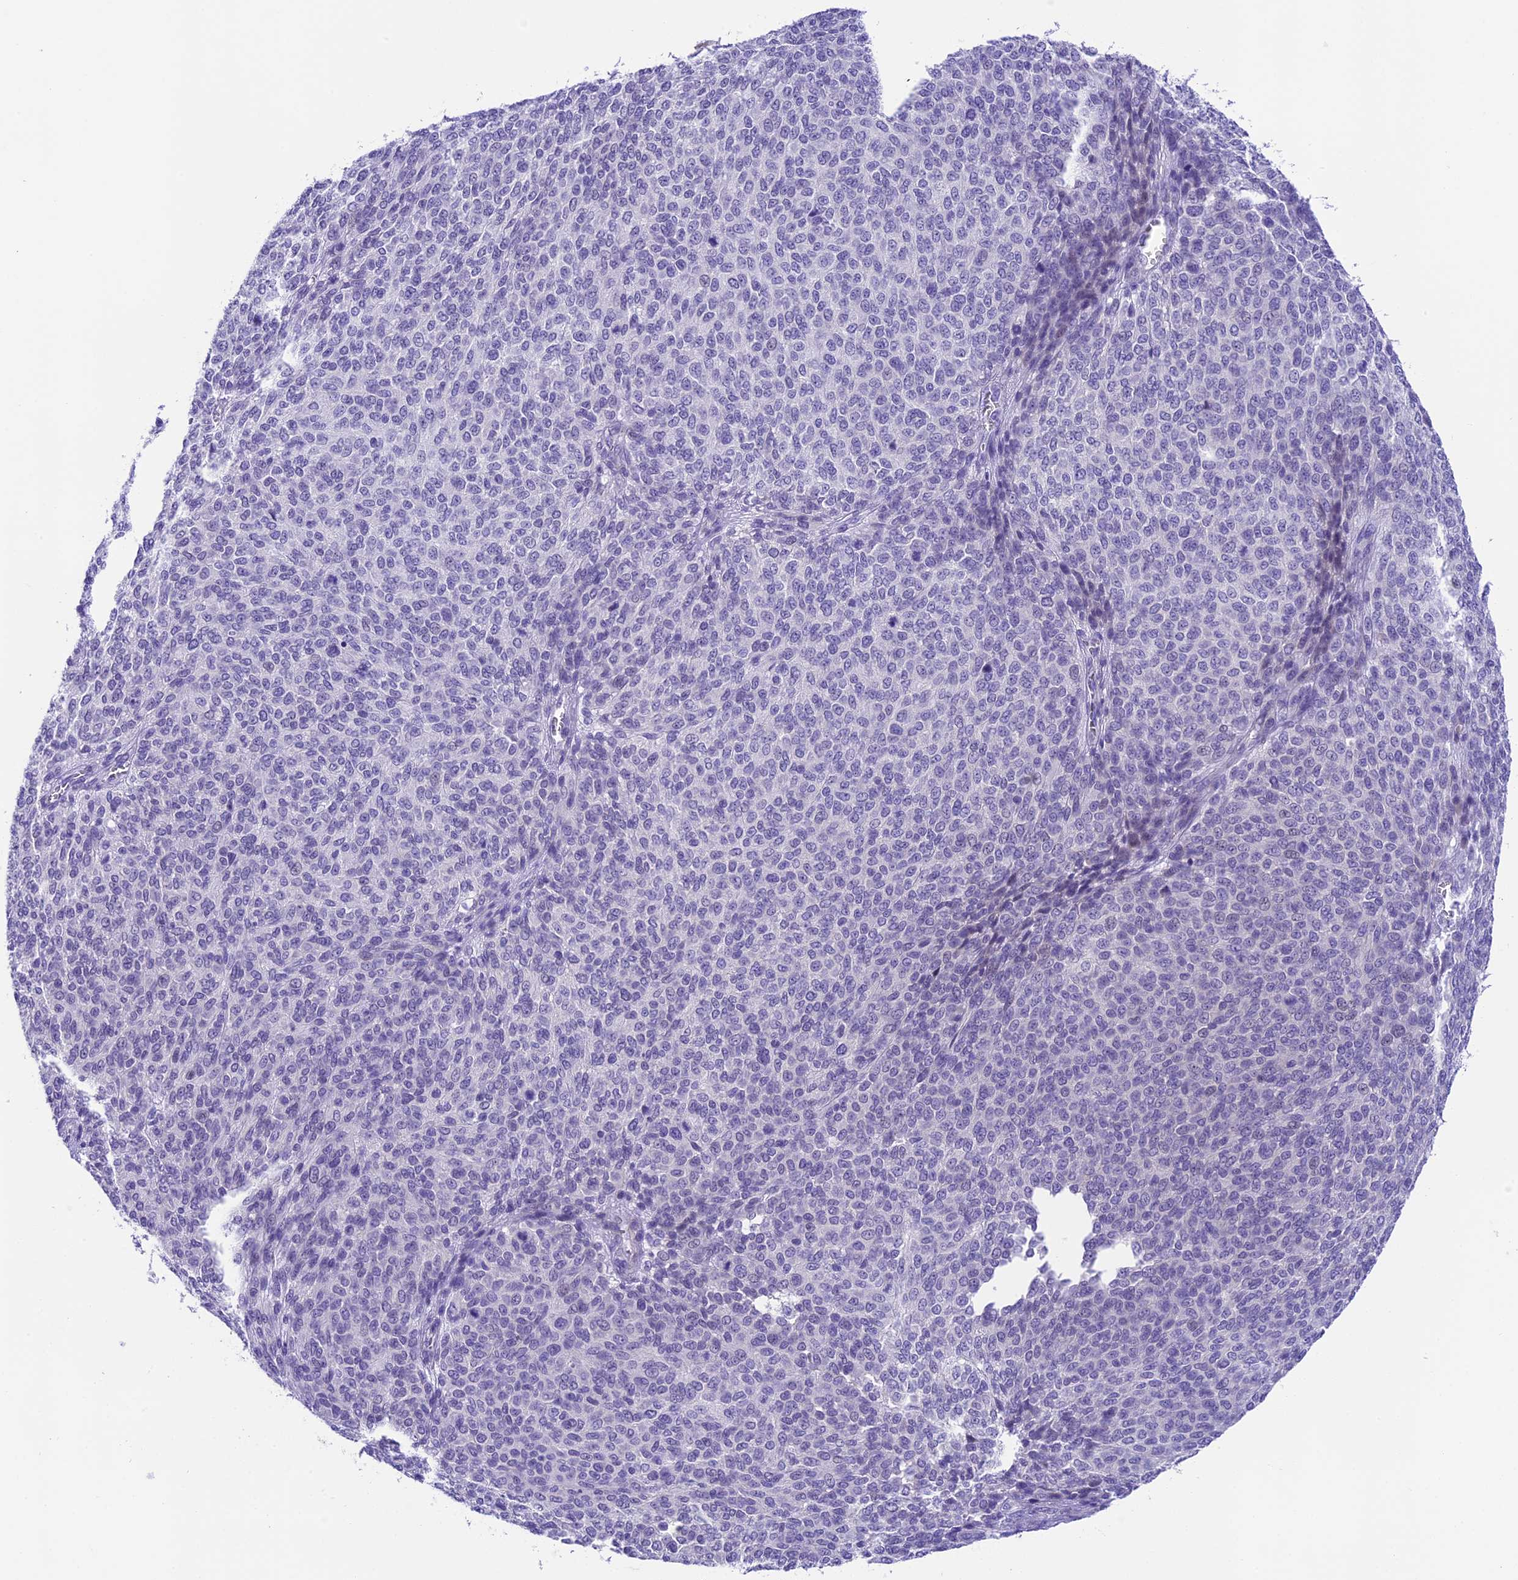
{"staining": {"intensity": "negative", "quantity": "none", "location": "none"}, "tissue": "melanoma", "cell_type": "Tumor cells", "image_type": "cancer", "snomed": [{"axis": "morphology", "description": "Malignant melanoma, NOS"}, {"axis": "topography", "description": "Skin"}], "caption": "IHC of human melanoma exhibits no positivity in tumor cells.", "gene": "PRR15", "patient": {"sex": "male", "age": 49}}